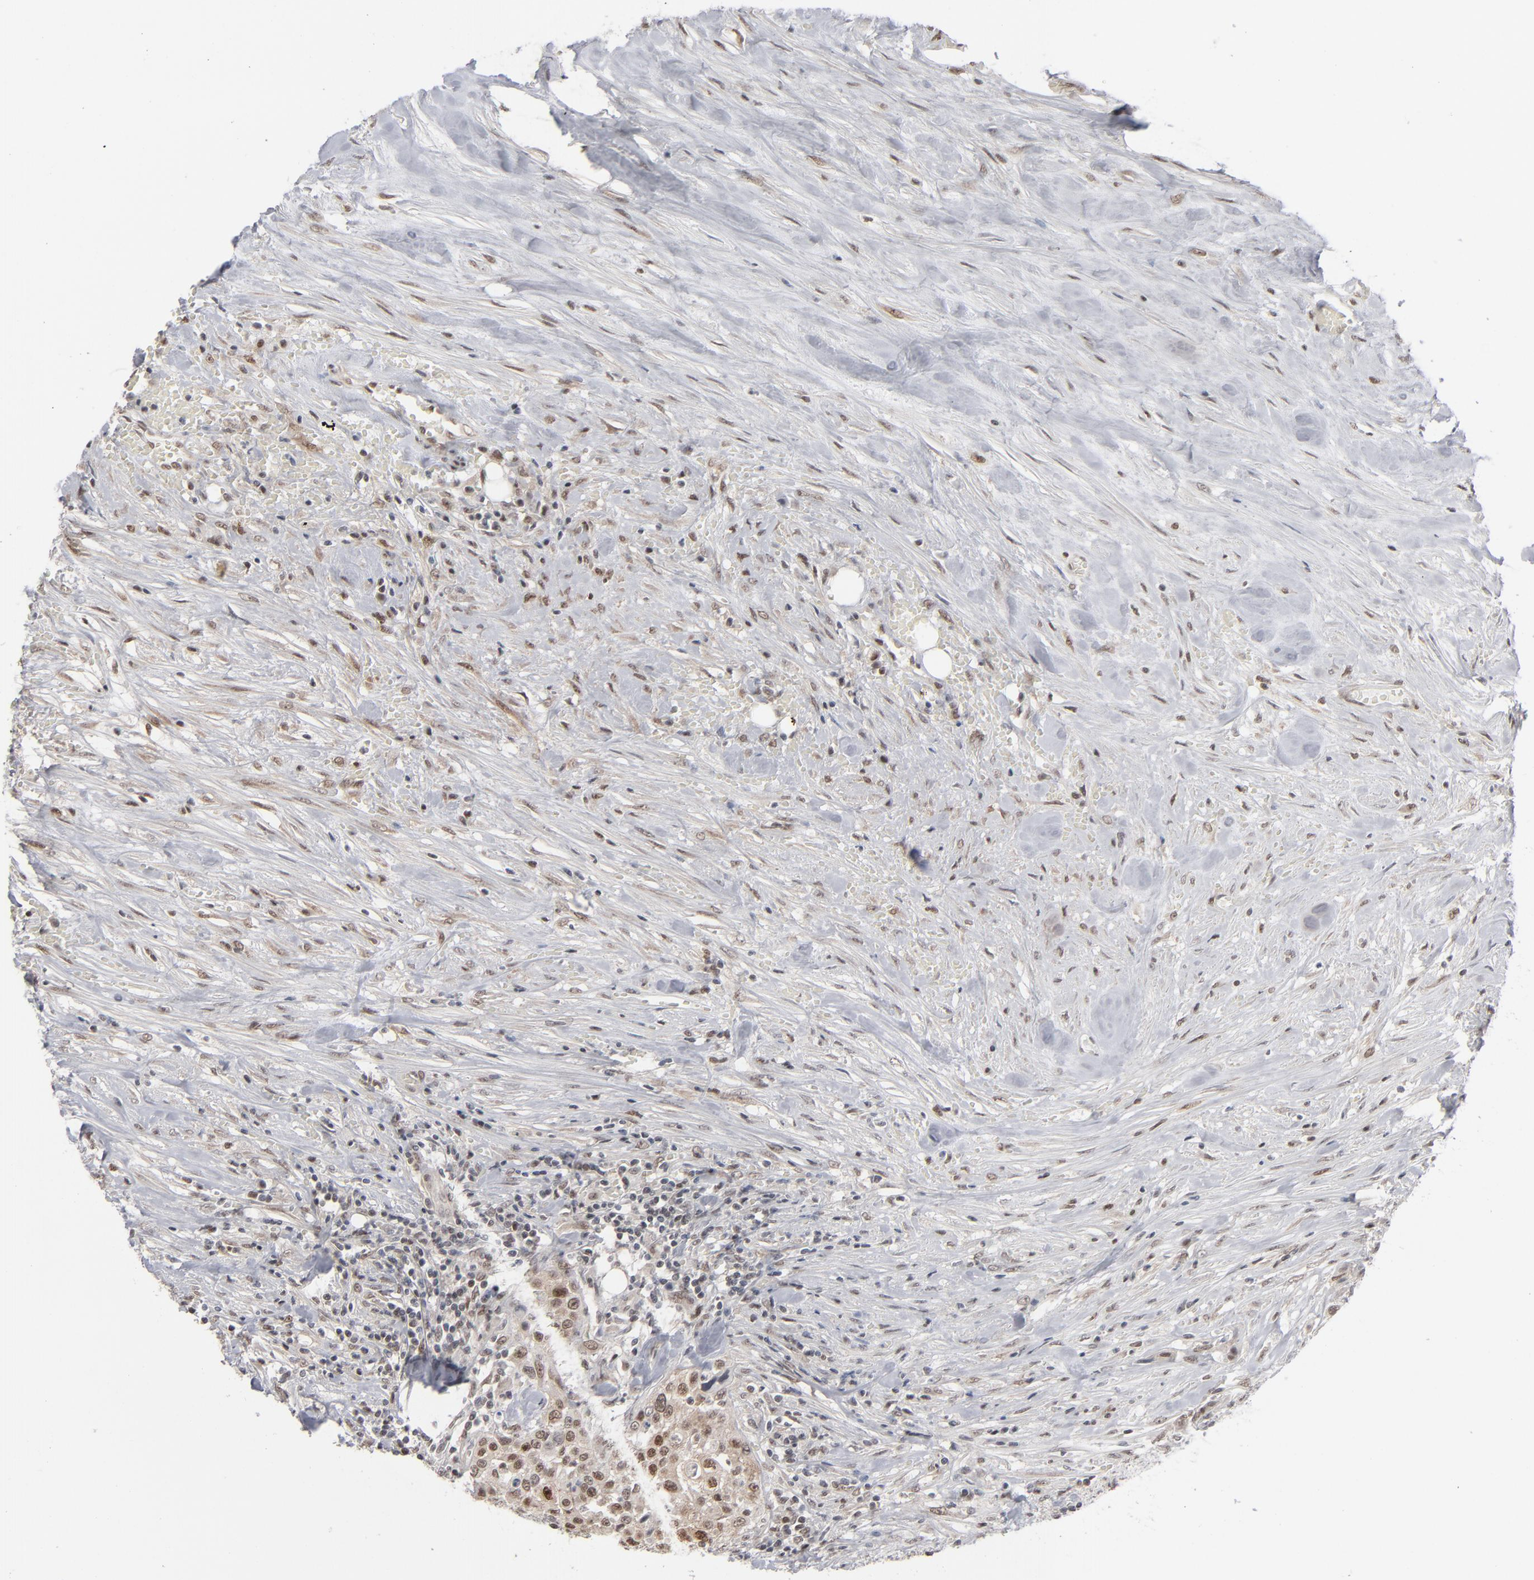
{"staining": {"intensity": "moderate", "quantity": ">75%", "location": "cytoplasmic/membranous,nuclear"}, "tissue": "urothelial cancer", "cell_type": "Tumor cells", "image_type": "cancer", "snomed": [{"axis": "morphology", "description": "Urothelial carcinoma, High grade"}, {"axis": "topography", "description": "Urinary bladder"}], "caption": "Moderate cytoplasmic/membranous and nuclear positivity for a protein is appreciated in about >75% of tumor cells of urothelial carcinoma (high-grade) using immunohistochemistry.", "gene": "IRF9", "patient": {"sex": "male", "age": 74}}